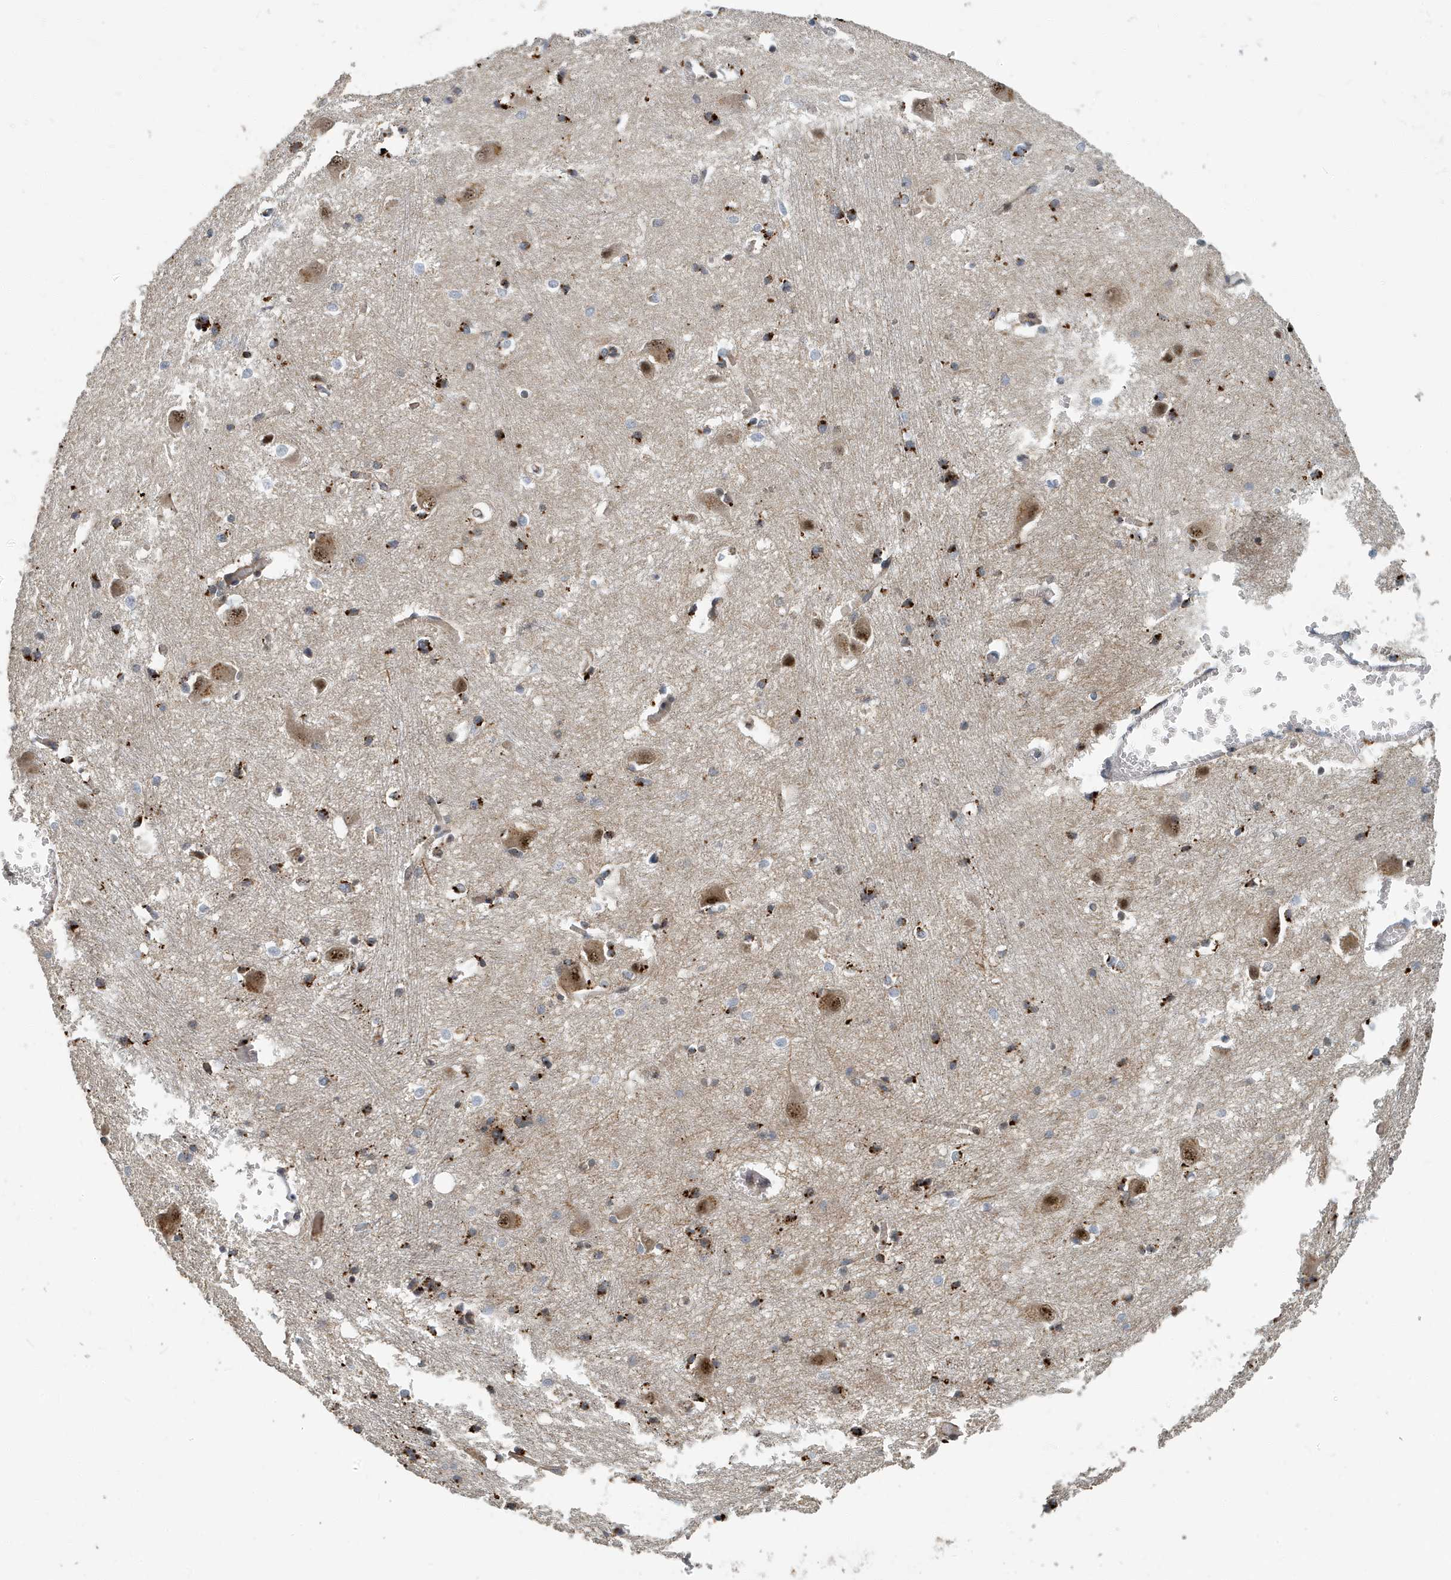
{"staining": {"intensity": "moderate", "quantity": "25%-75%", "location": "cytoplasmic/membranous"}, "tissue": "caudate", "cell_type": "Glial cells", "image_type": "normal", "snomed": [{"axis": "morphology", "description": "Normal tissue, NOS"}, {"axis": "topography", "description": "Lateral ventricle wall"}], "caption": "Immunohistochemistry photomicrograph of benign caudate stained for a protein (brown), which demonstrates medium levels of moderate cytoplasmic/membranous positivity in approximately 25%-75% of glial cells.", "gene": "KIF15", "patient": {"sex": "male", "age": 37}}